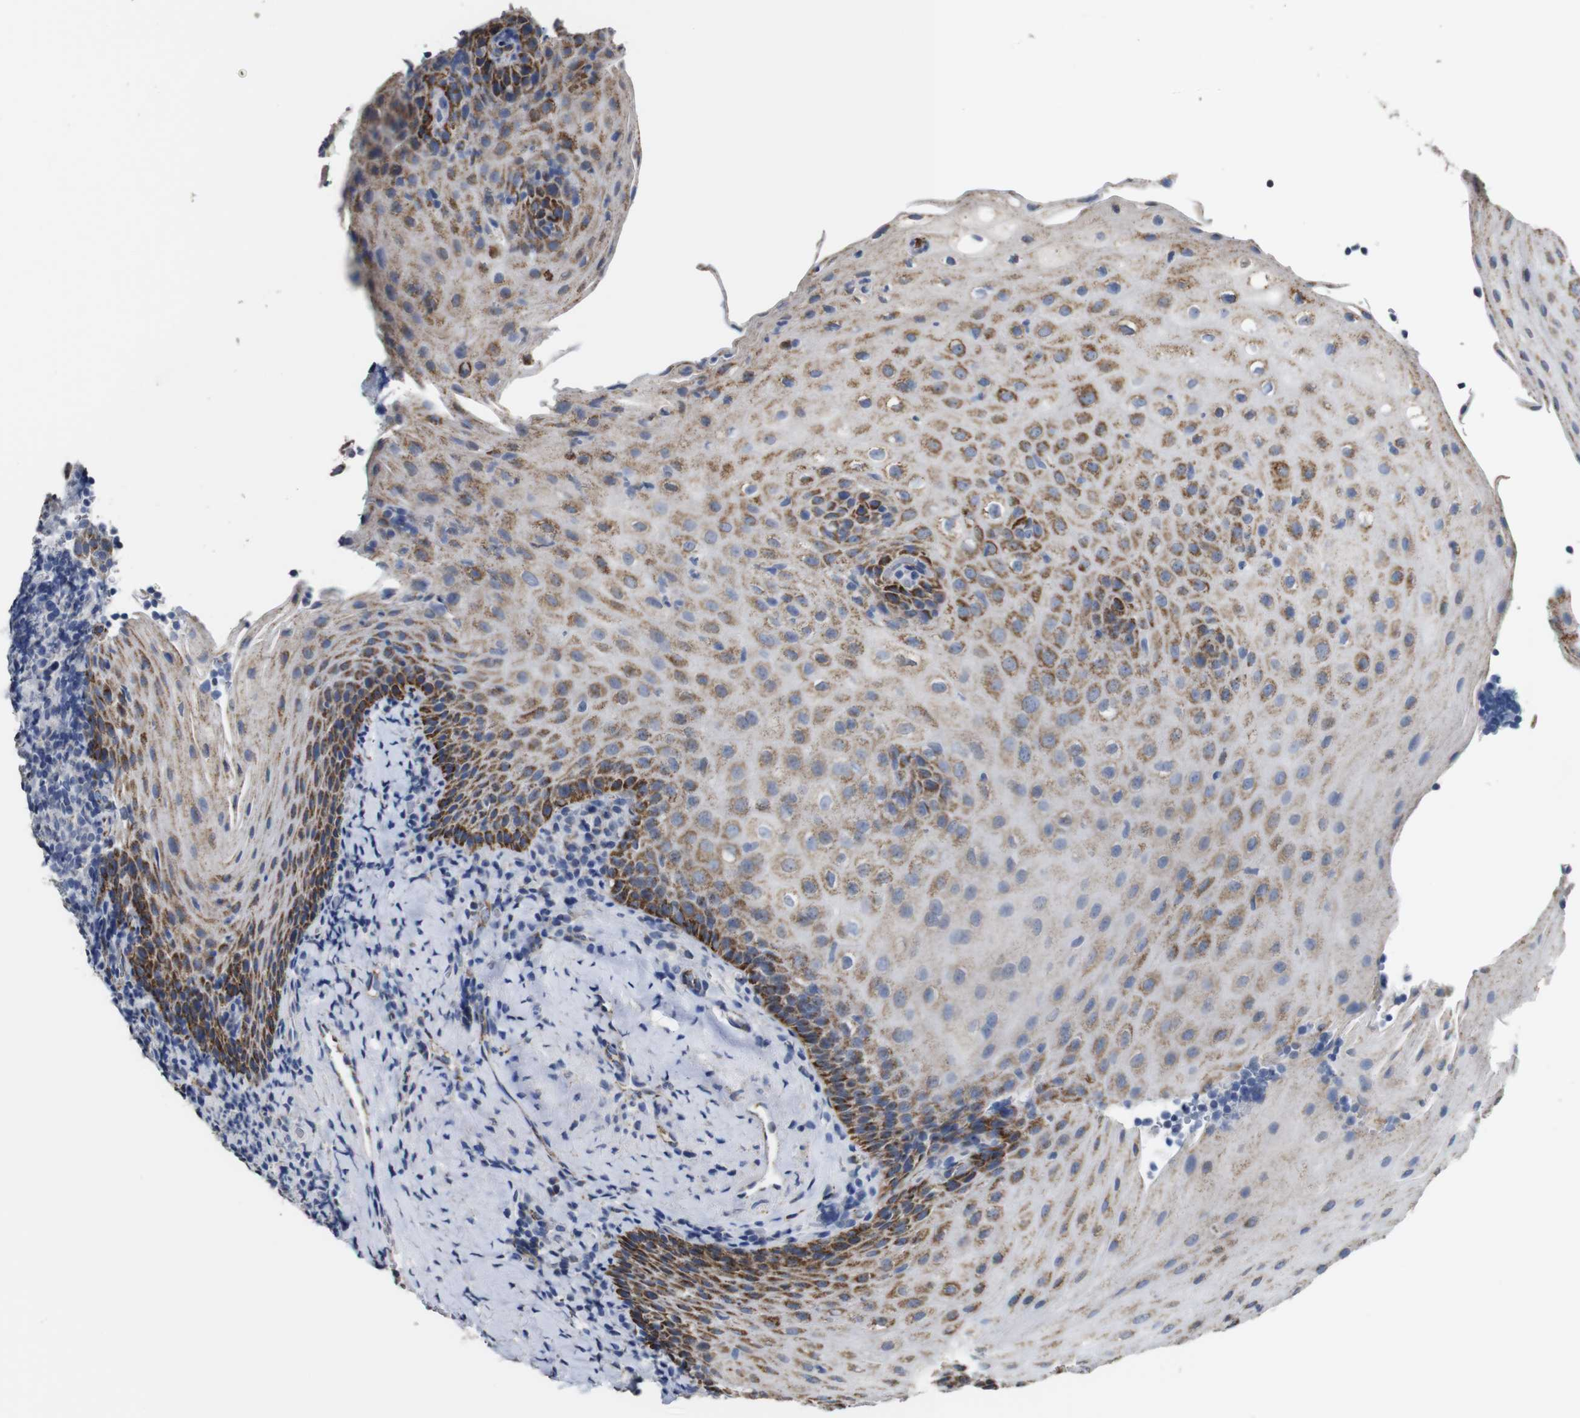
{"staining": {"intensity": "negative", "quantity": "none", "location": "none"}, "tissue": "tonsil", "cell_type": "Germinal center cells", "image_type": "normal", "snomed": [{"axis": "morphology", "description": "Normal tissue, NOS"}, {"axis": "topography", "description": "Tonsil"}], "caption": "Immunohistochemical staining of unremarkable tonsil displays no significant staining in germinal center cells. Brightfield microscopy of immunohistochemistry stained with DAB (3,3'-diaminobenzidine) (brown) and hematoxylin (blue), captured at high magnification.", "gene": "MAOA", "patient": {"sex": "male", "age": 37}}